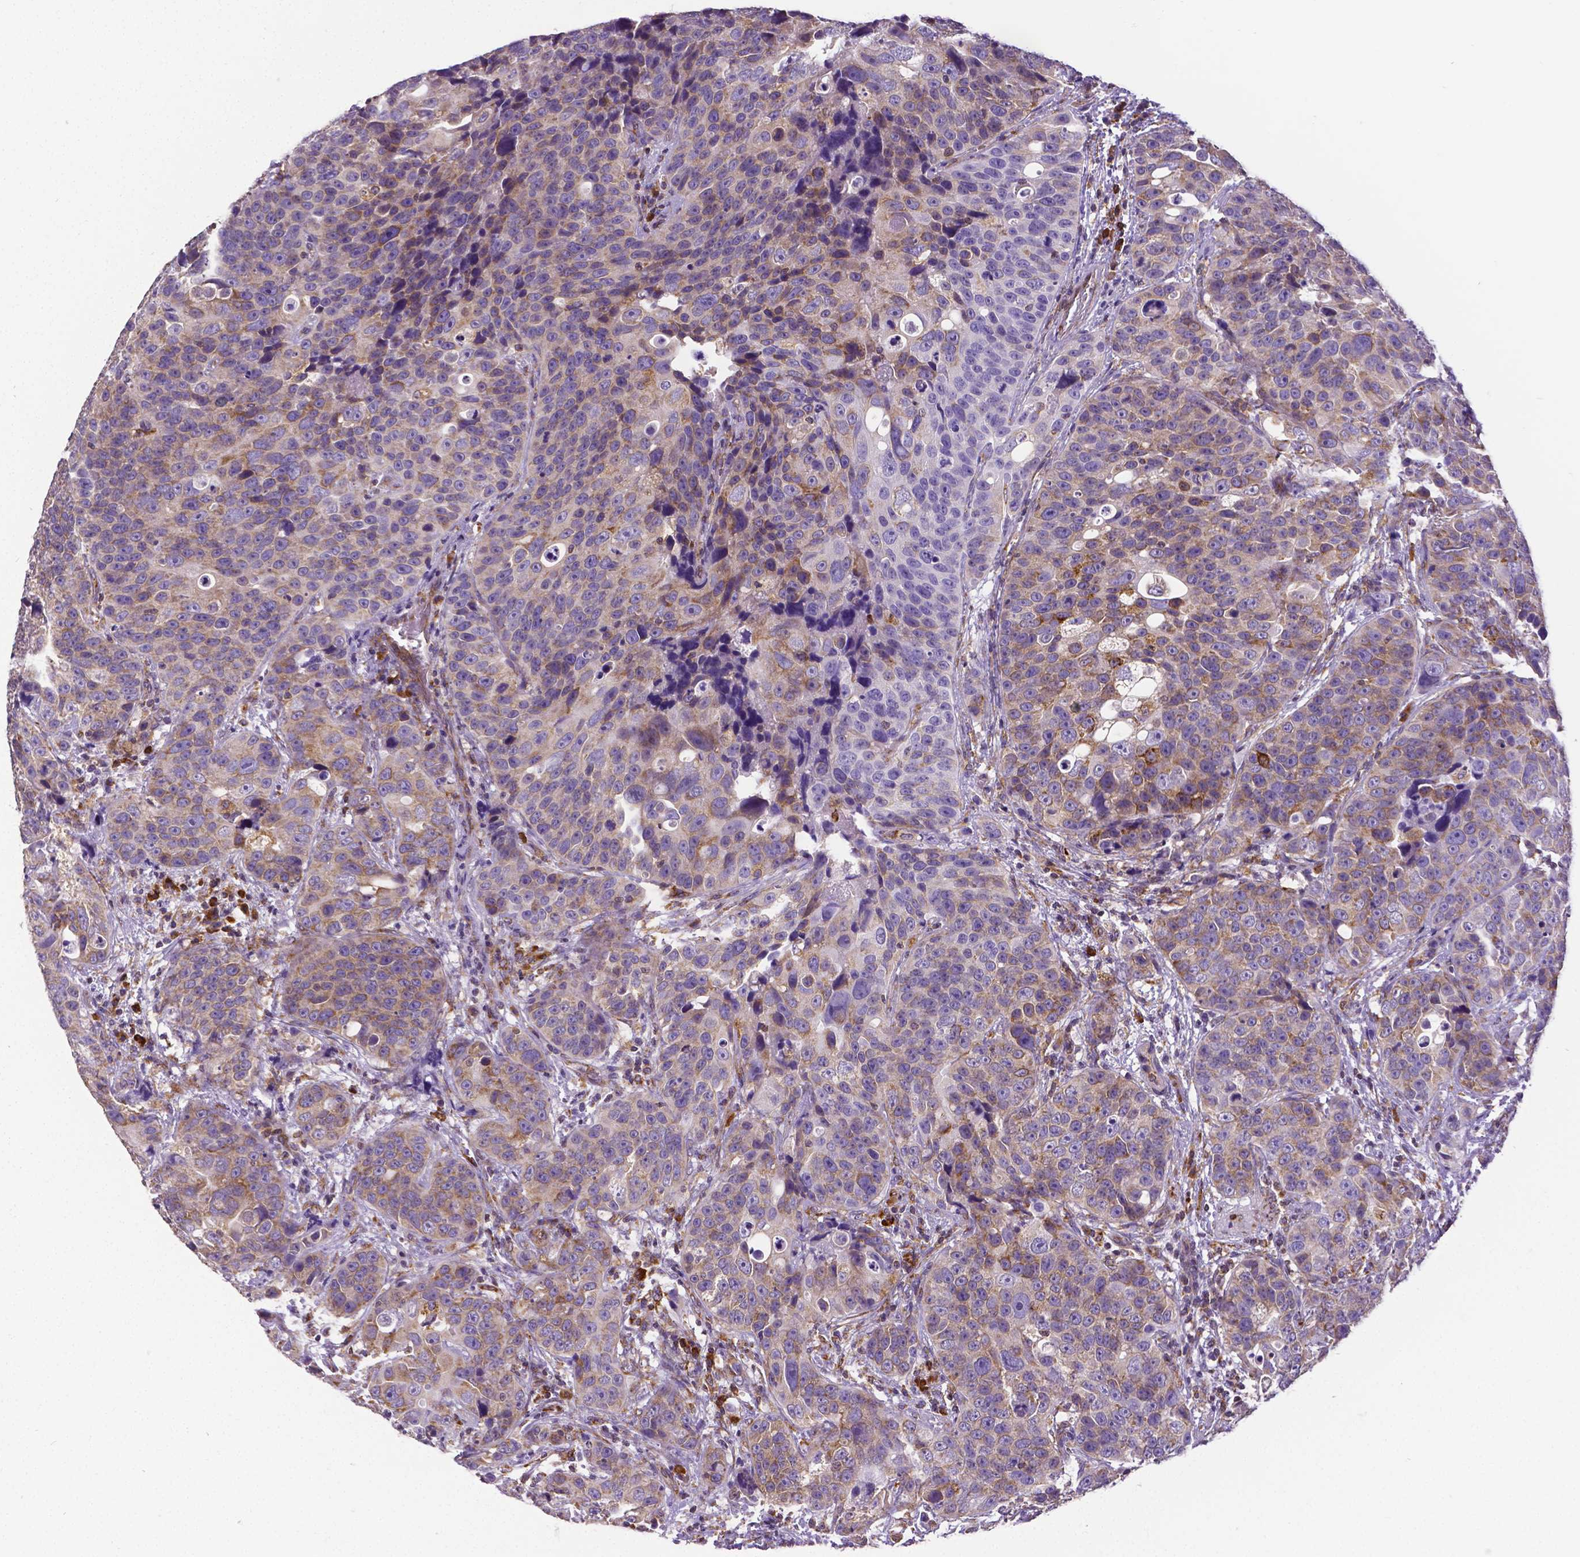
{"staining": {"intensity": "moderate", "quantity": "25%-75%", "location": "cytoplasmic/membranous"}, "tissue": "urothelial cancer", "cell_type": "Tumor cells", "image_type": "cancer", "snomed": [{"axis": "morphology", "description": "Urothelial carcinoma, NOS"}, {"axis": "topography", "description": "Urinary bladder"}], "caption": "About 25%-75% of tumor cells in urothelial cancer demonstrate moderate cytoplasmic/membranous protein positivity as visualized by brown immunohistochemical staining.", "gene": "MTDH", "patient": {"sex": "male", "age": 52}}